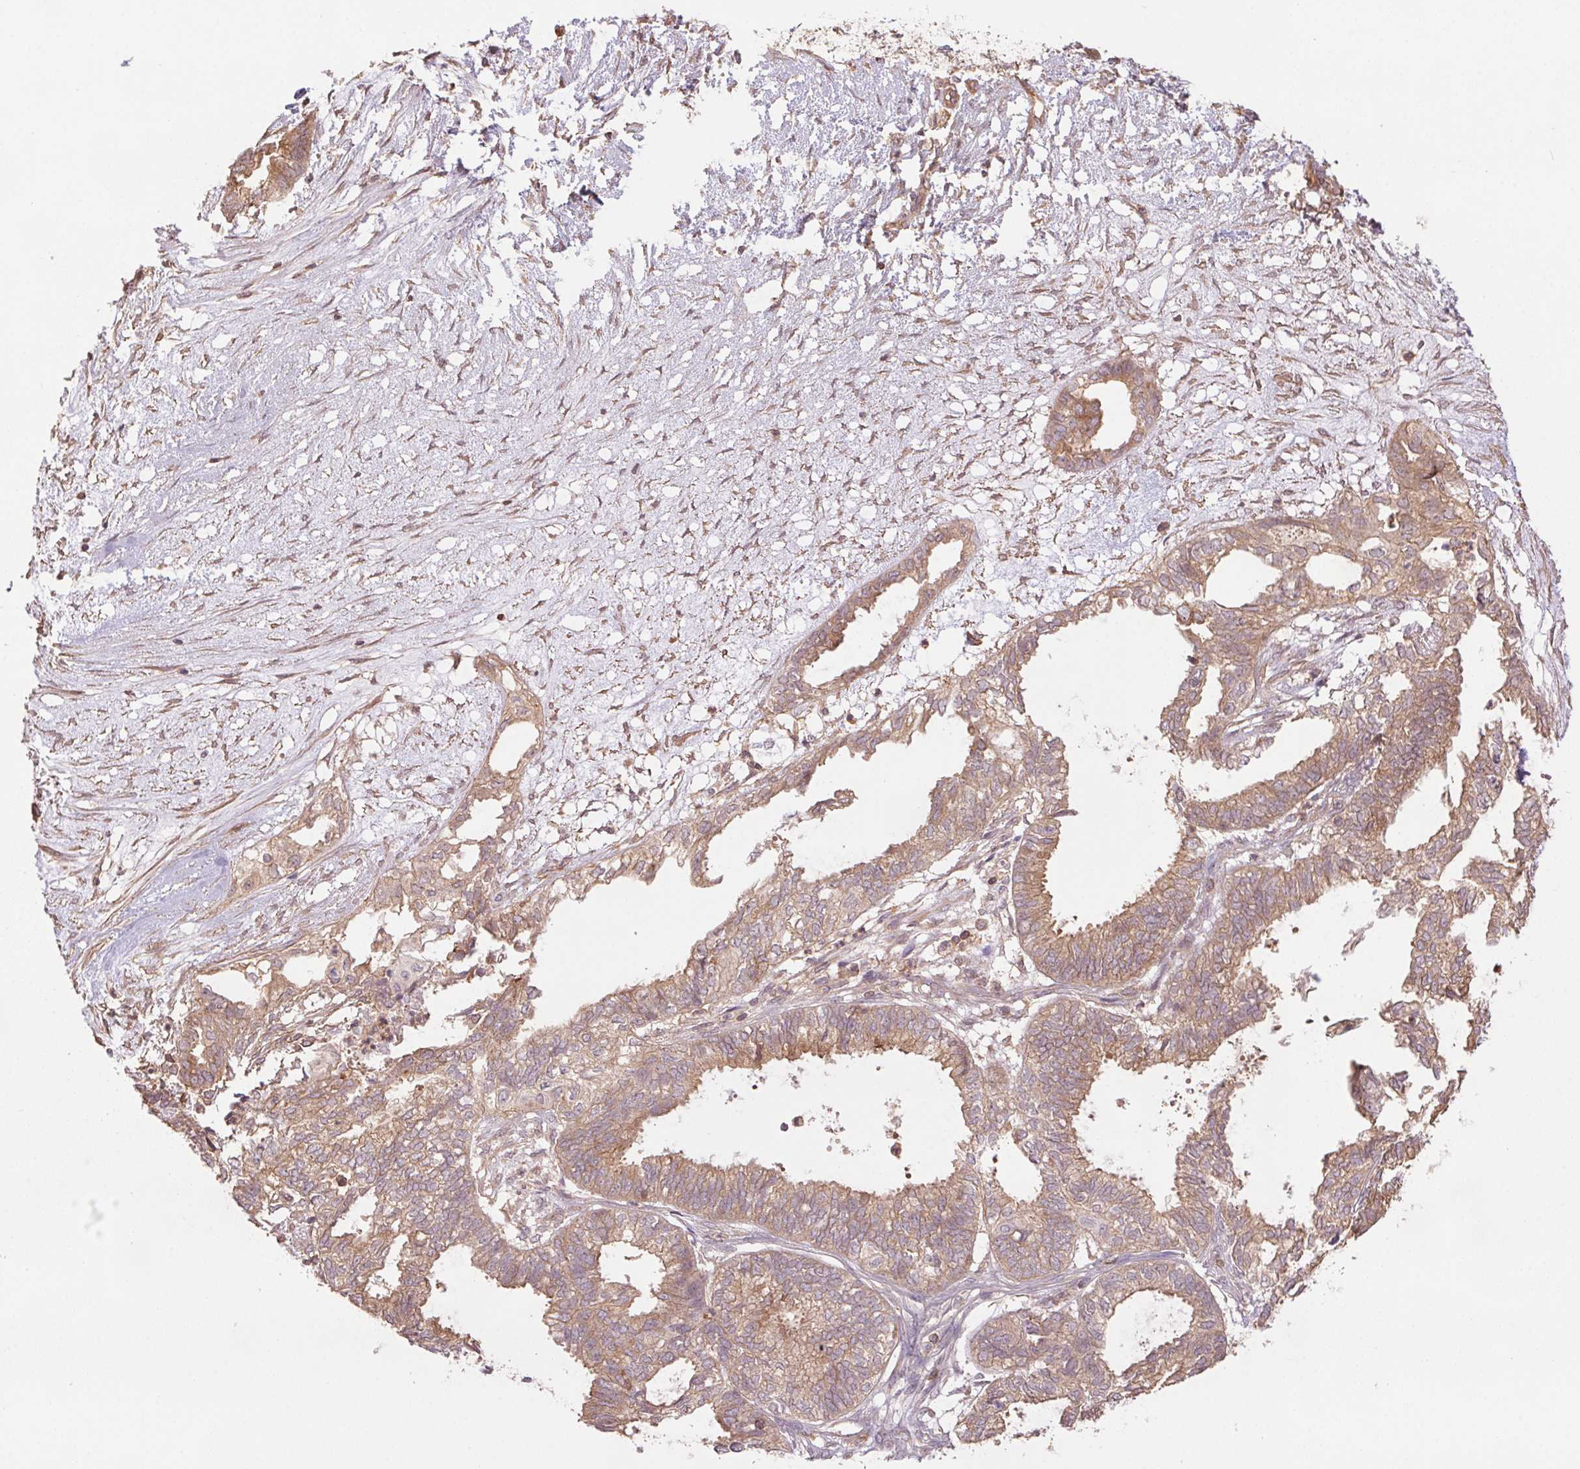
{"staining": {"intensity": "moderate", "quantity": "25%-75%", "location": "cytoplasmic/membranous"}, "tissue": "ovarian cancer", "cell_type": "Tumor cells", "image_type": "cancer", "snomed": [{"axis": "morphology", "description": "Carcinoma, endometroid"}, {"axis": "topography", "description": "Ovary"}], "caption": "A histopathology image of ovarian cancer (endometroid carcinoma) stained for a protein displays moderate cytoplasmic/membranous brown staining in tumor cells. (Brightfield microscopy of DAB IHC at high magnification).", "gene": "TUBA3D", "patient": {"sex": "female", "age": 64}}